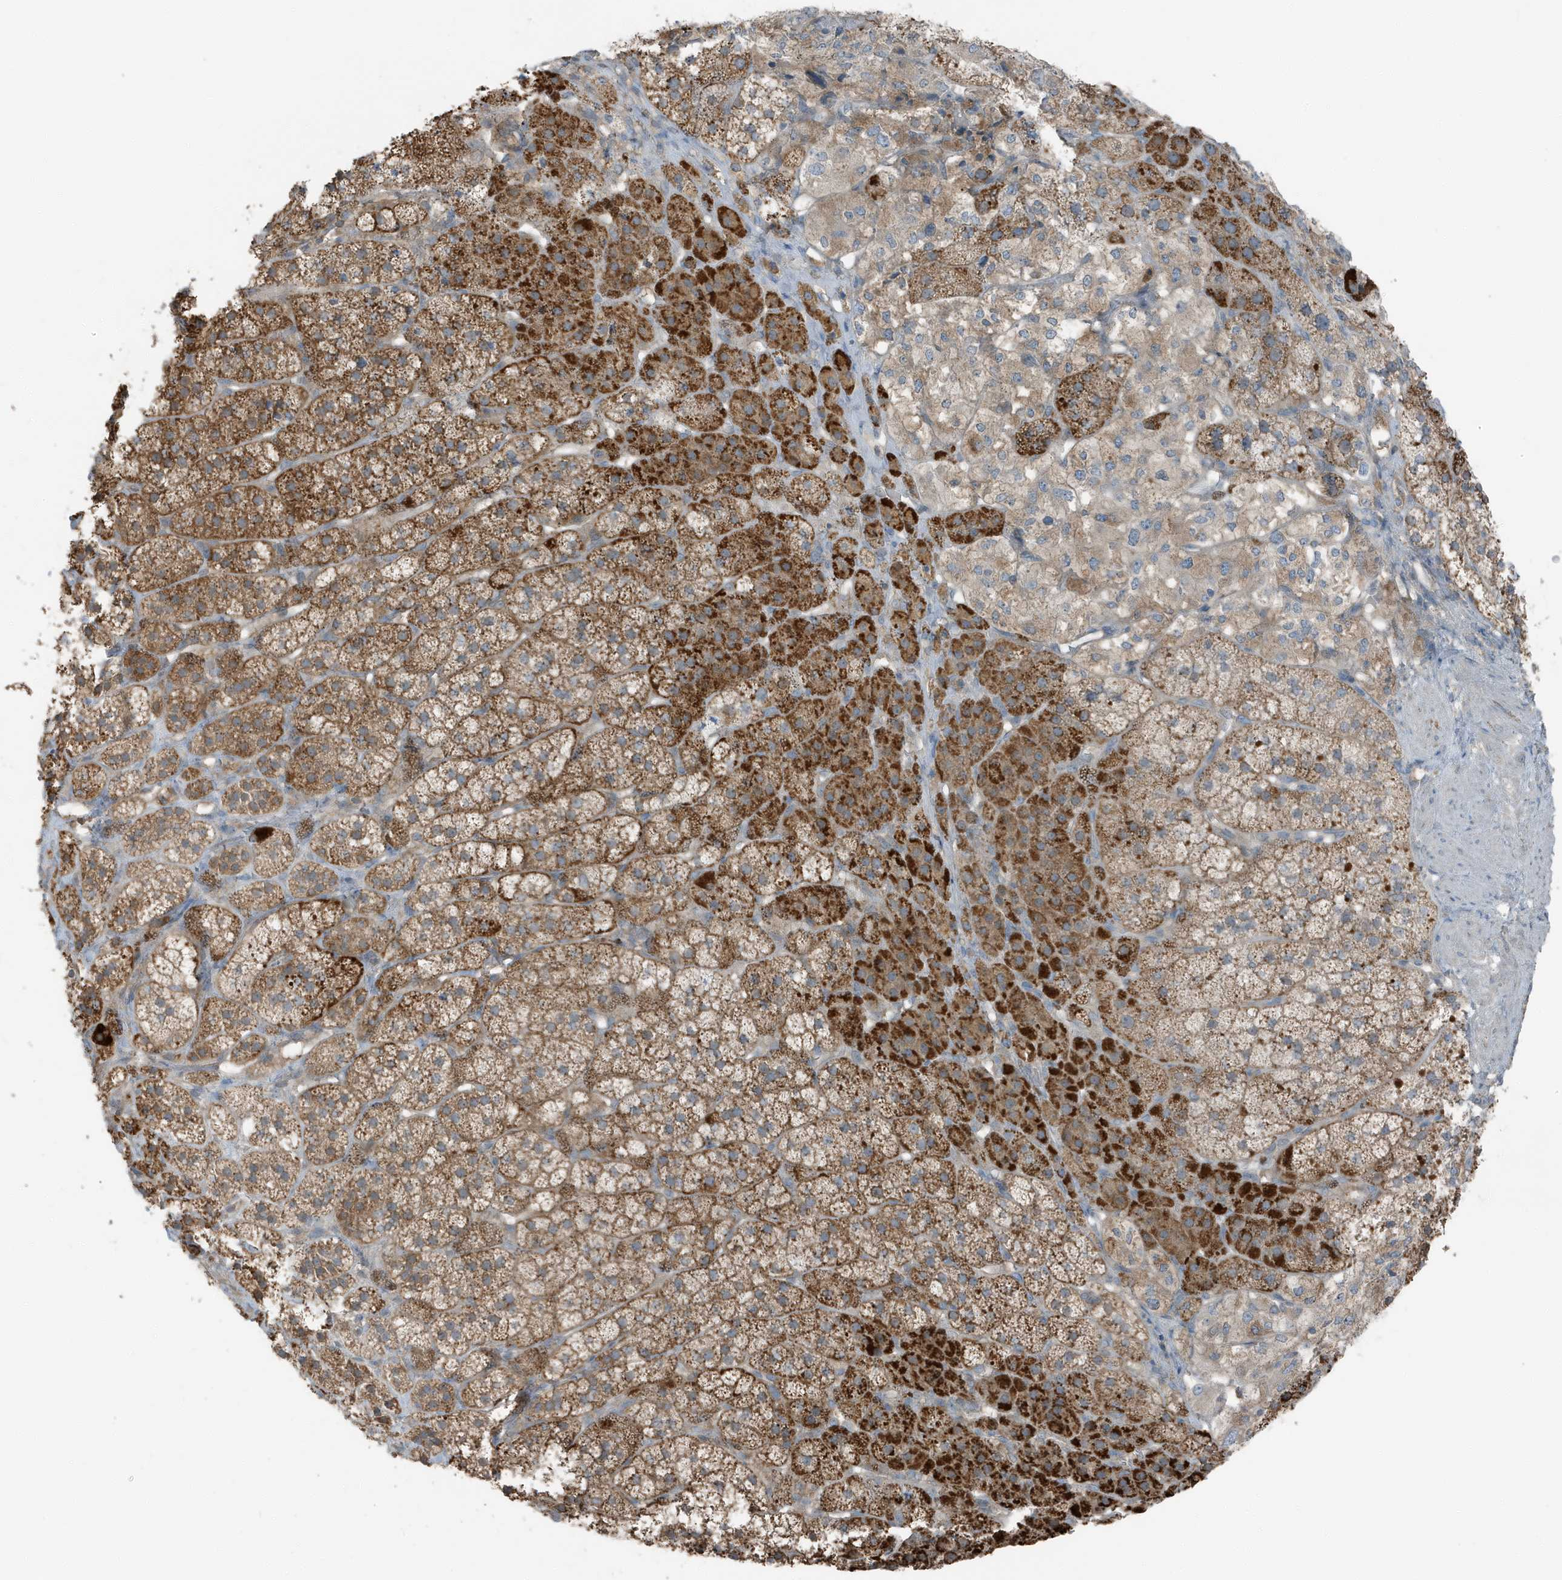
{"staining": {"intensity": "strong", "quantity": ">75%", "location": "cytoplasmic/membranous"}, "tissue": "adrenal gland", "cell_type": "Glandular cells", "image_type": "normal", "snomed": [{"axis": "morphology", "description": "Normal tissue, NOS"}, {"axis": "topography", "description": "Adrenal gland"}], "caption": "About >75% of glandular cells in normal human adrenal gland exhibit strong cytoplasmic/membranous protein staining as visualized by brown immunohistochemical staining.", "gene": "AZI2", "patient": {"sex": "female", "age": 44}}